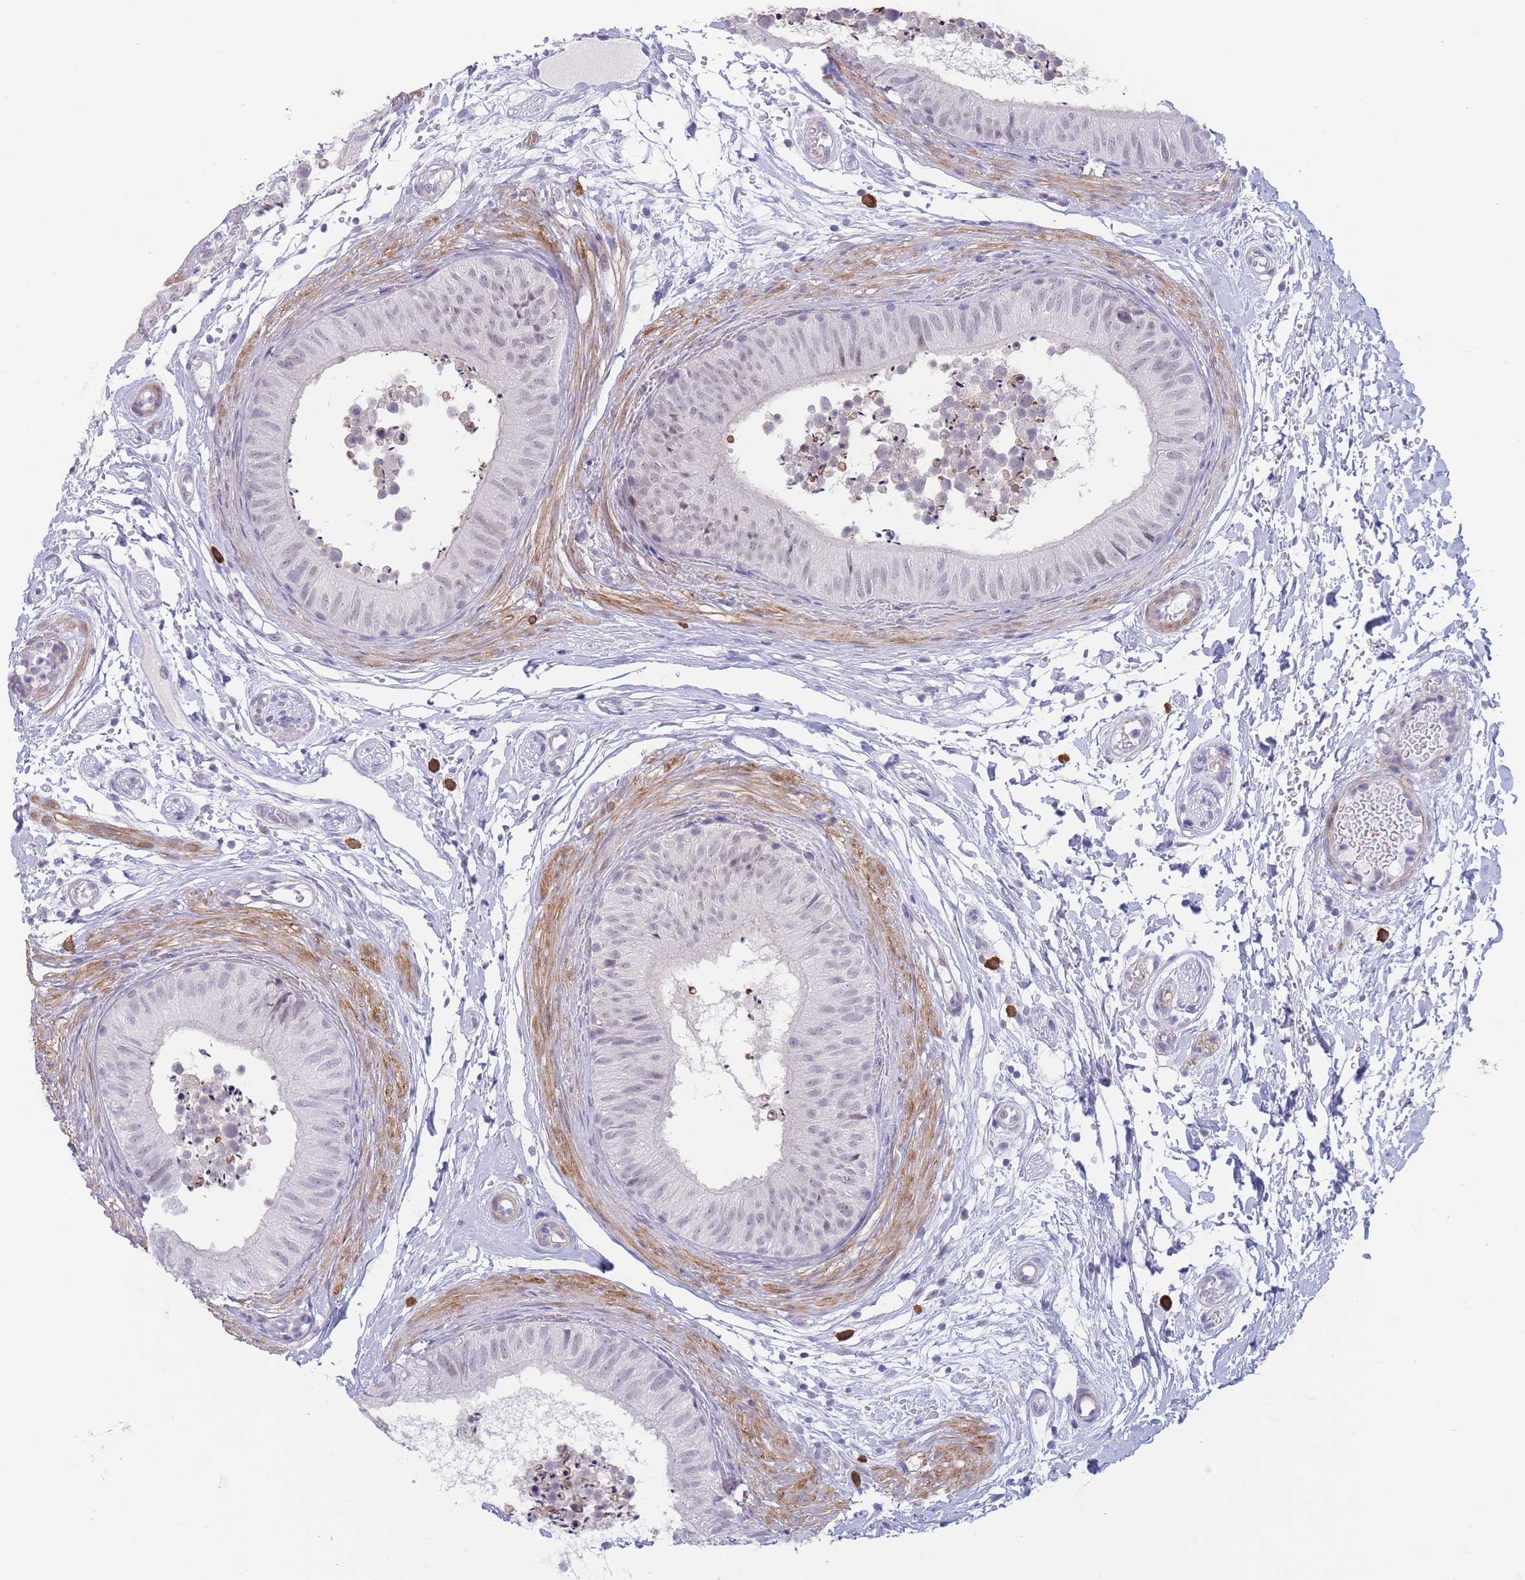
{"staining": {"intensity": "negative", "quantity": "none", "location": "none"}, "tissue": "epididymis", "cell_type": "Glandular cells", "image_type": "normal", "snomed": [{"axis": "morphology", "description": "Normal tissue, NOS"}, {"axis": "topography", "description": "Epididymis"}], "caption": "High magnification brightfield microscopy of unremarkable epididymis stained with DAB (3,3'-diaminobenzidine) (brown) and counterstained with hematoxylin (blue): glandular cells show no significant staining.", "gene": "ASAP3", "patient": {"sex": "male", "age": 15}}